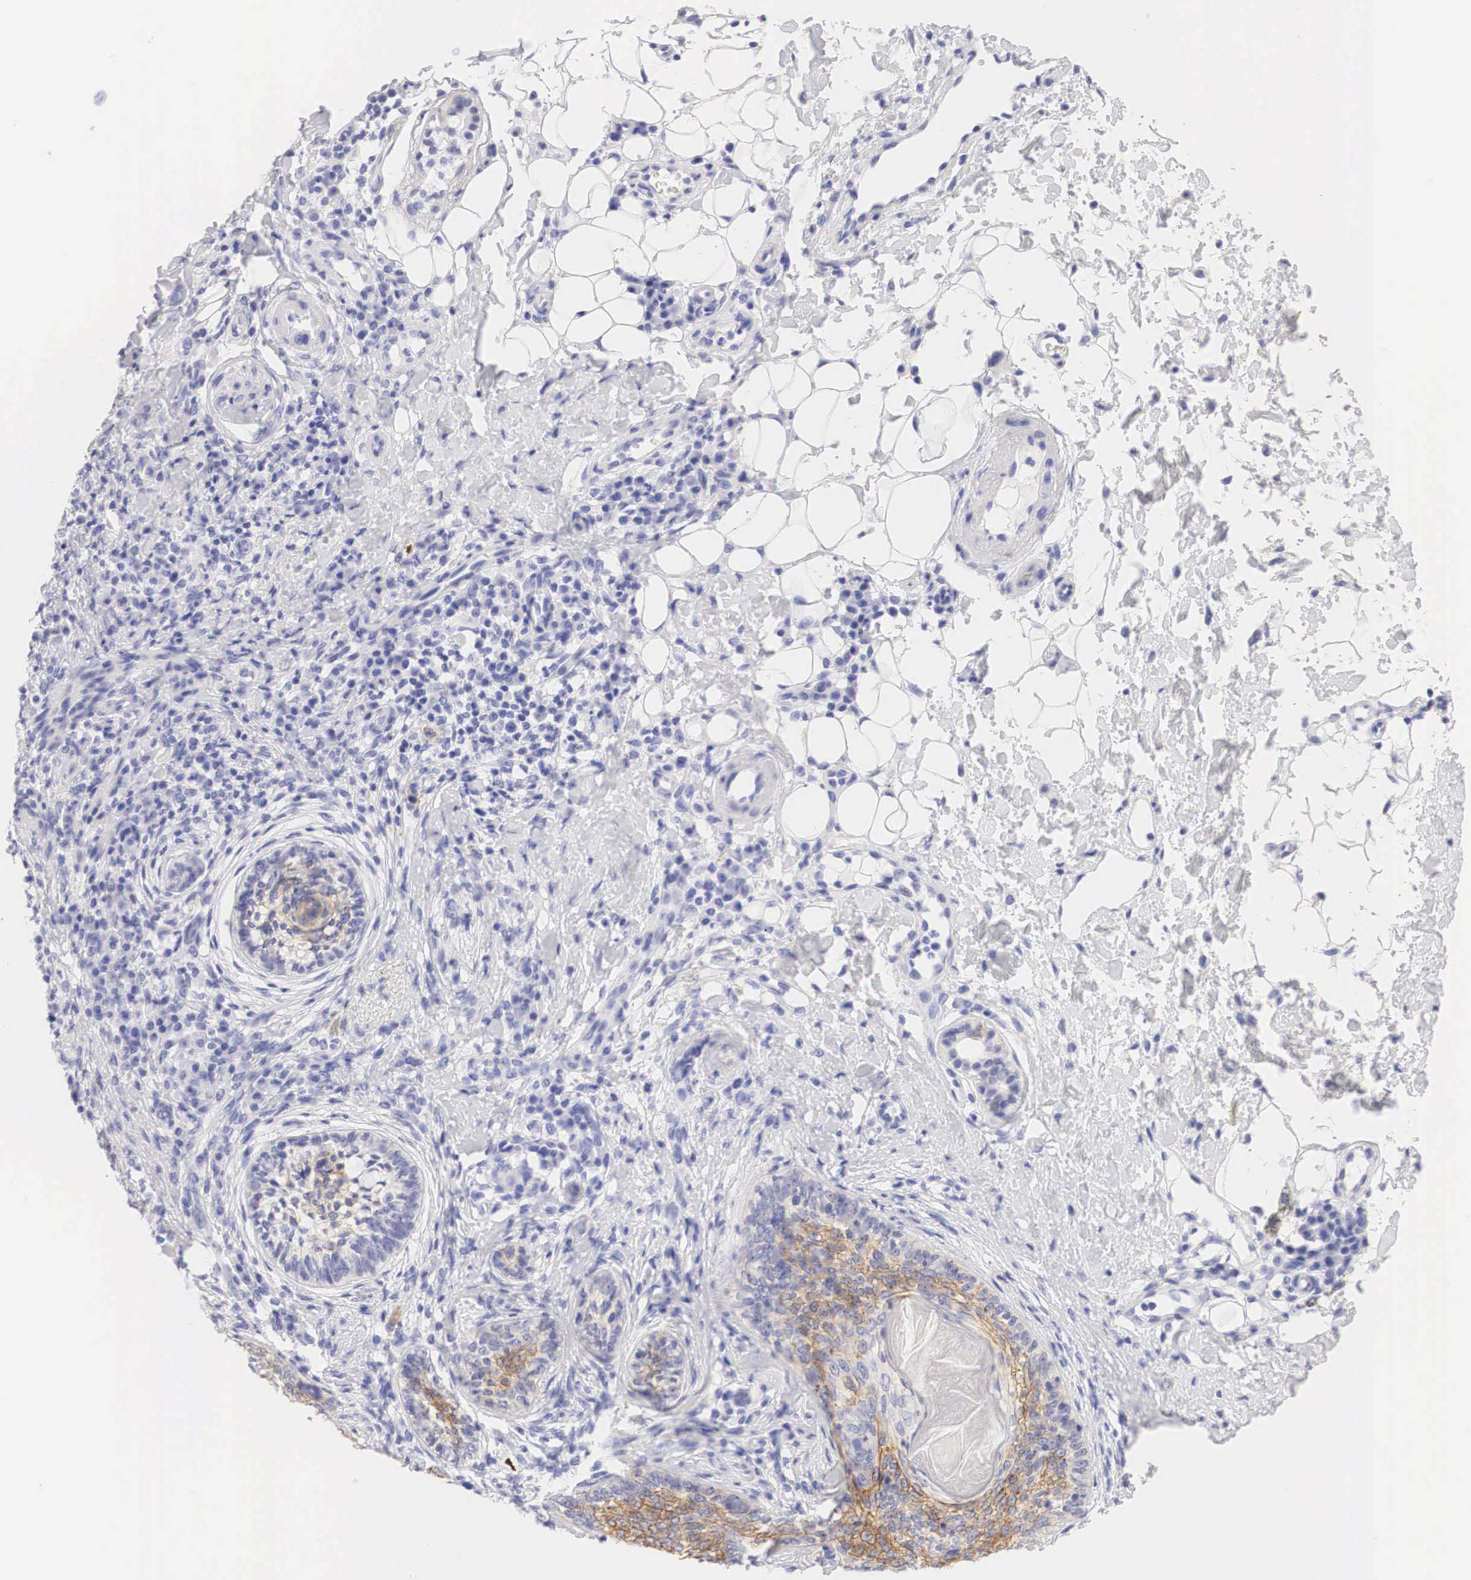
{"staining": {"intensity": "weak", "quantity": "<25%", "location": "cytoplasmic/membranous"}, "tissue": "skin cancer", "cell_type": "Tumor cells", "image_type": "cancer", "snomed": [{"axis": "morphology", "description": "Basal cell carcinoma"}, {"axis": "topography", "description": "Skin"}], "caption": "The photomicrograph exhibits no significant staining in tumor cells of skin basal cell carcinoma.", "gene": "ERBB2", "patient": {"sex": "male", "age": 89}}